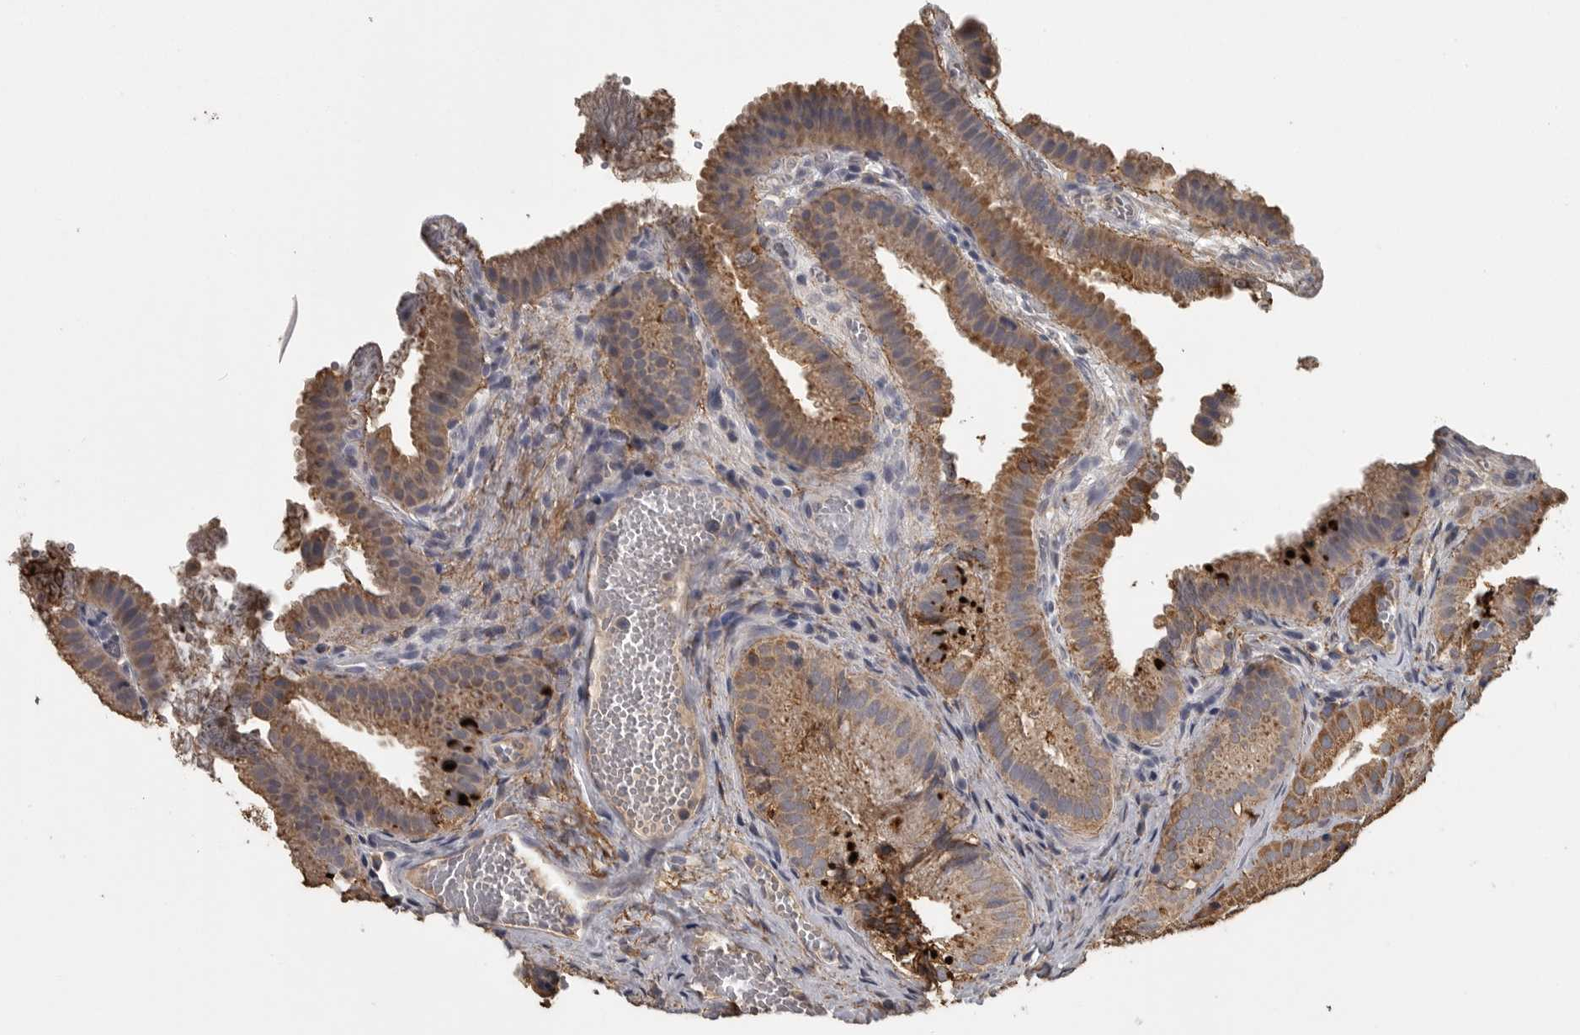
{"staining": {"intensity": "moderate", "quantity": ">75%", "location": "cytoplasmic/membranous"}, "tissue": "gallbladder", "cell_type": "Glandular cells", "image_type": "normal", "snomed": [{"axis": "morphology", "description": "Normal tissue, NOS"}, {"axis": "topography", "description": "Gallbladder"}], "caption": "An image of gallbladder stained for a protein exhibits moderate cytoplasmic/membranous brown staining in glandular cells. (IHC, brightfield microscopy, high magnification).", "gene": "FRK", "patient": {"sex": "female", "age": 30}}